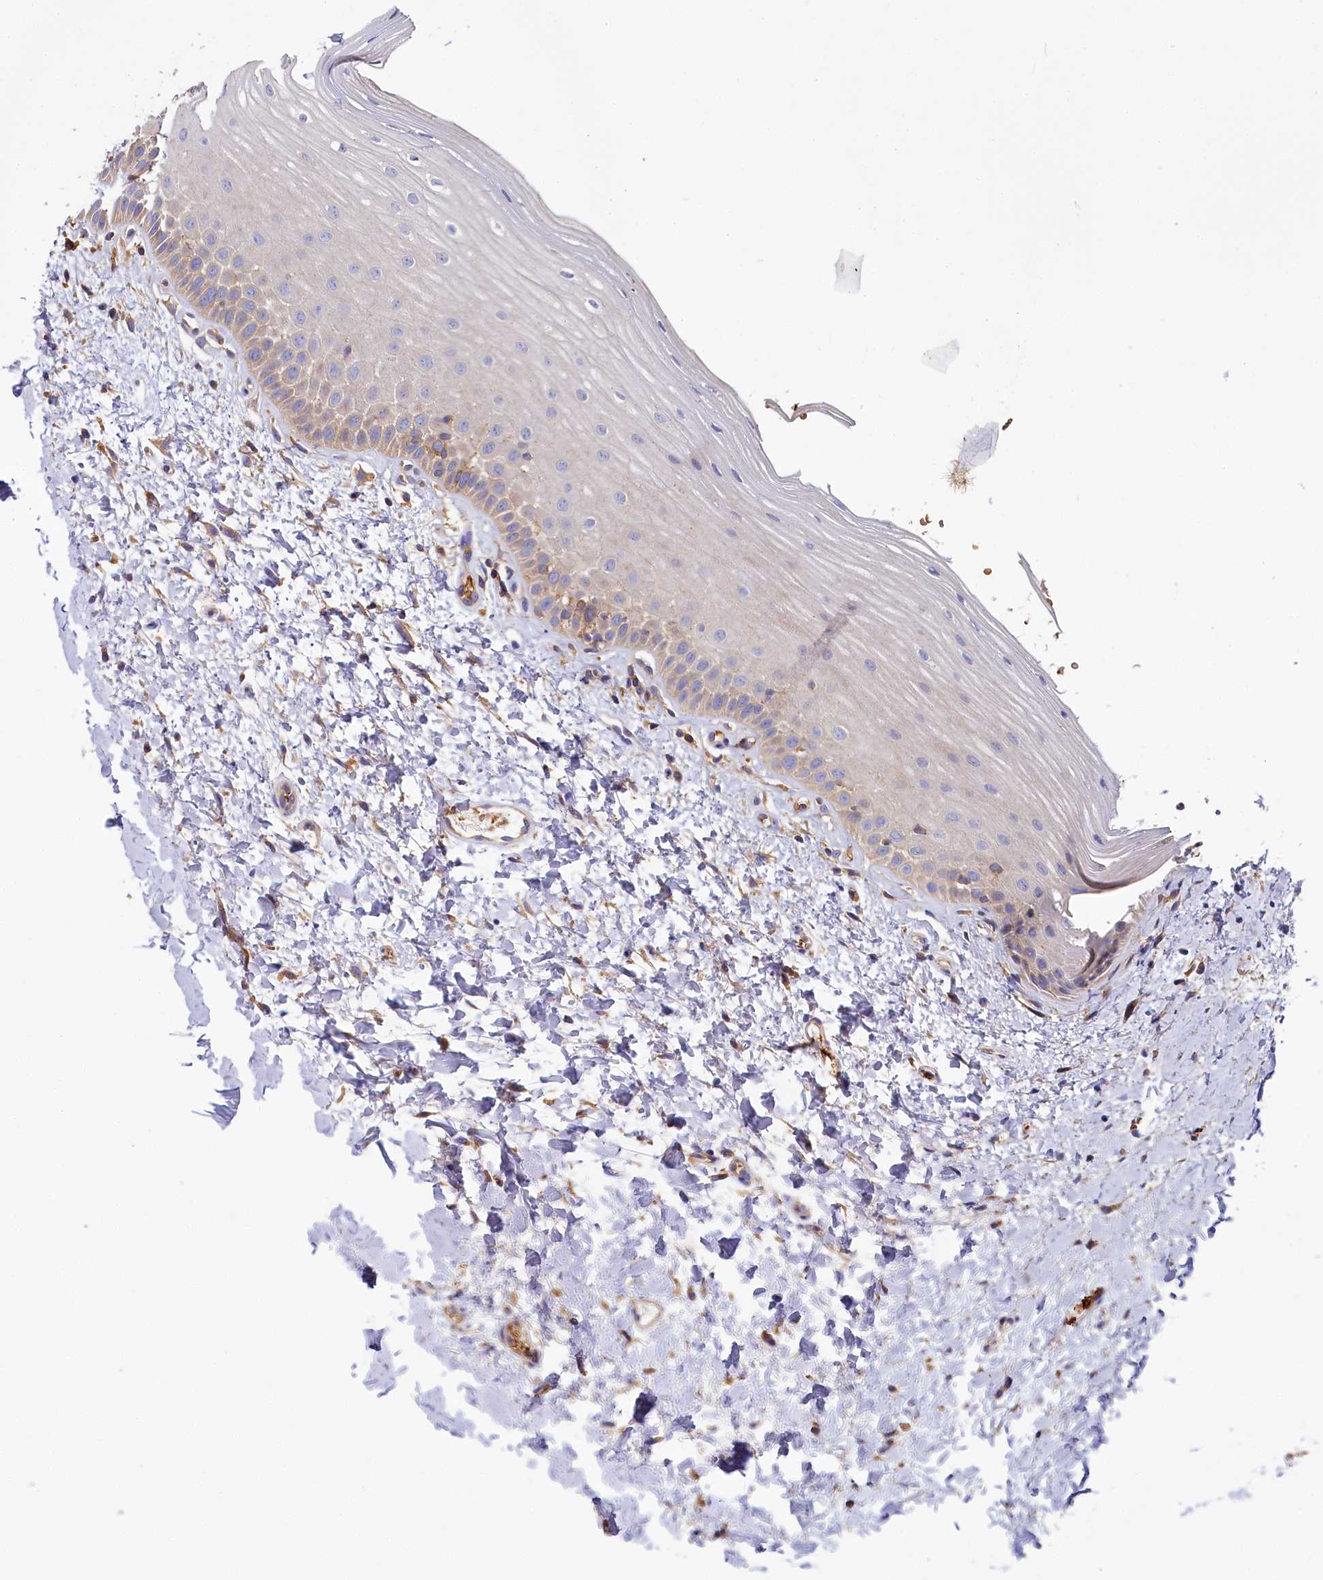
{"staining": {"intensity": "moderate", "quantity": "<25%", "location": "cytoplasmic/membranous"}, "tissue": "oral mucosa", "cell_type": "Squamous epithelial cells", "image_type": "normal", "snomed": [{"axis": "morphology", "description": "Normal tissue, NOS"}, {"axis": "topography", "description": "Oral tissue"}], "caption": "Moderate cytoplasmic/membranous staining for a protein is seen in approximately <25% of squamous epithelial cells of normal oral mucosa using immunohistochemistry.", "gene": "PPIP5K1", "patient": {"sex": "female", "age": 56}}